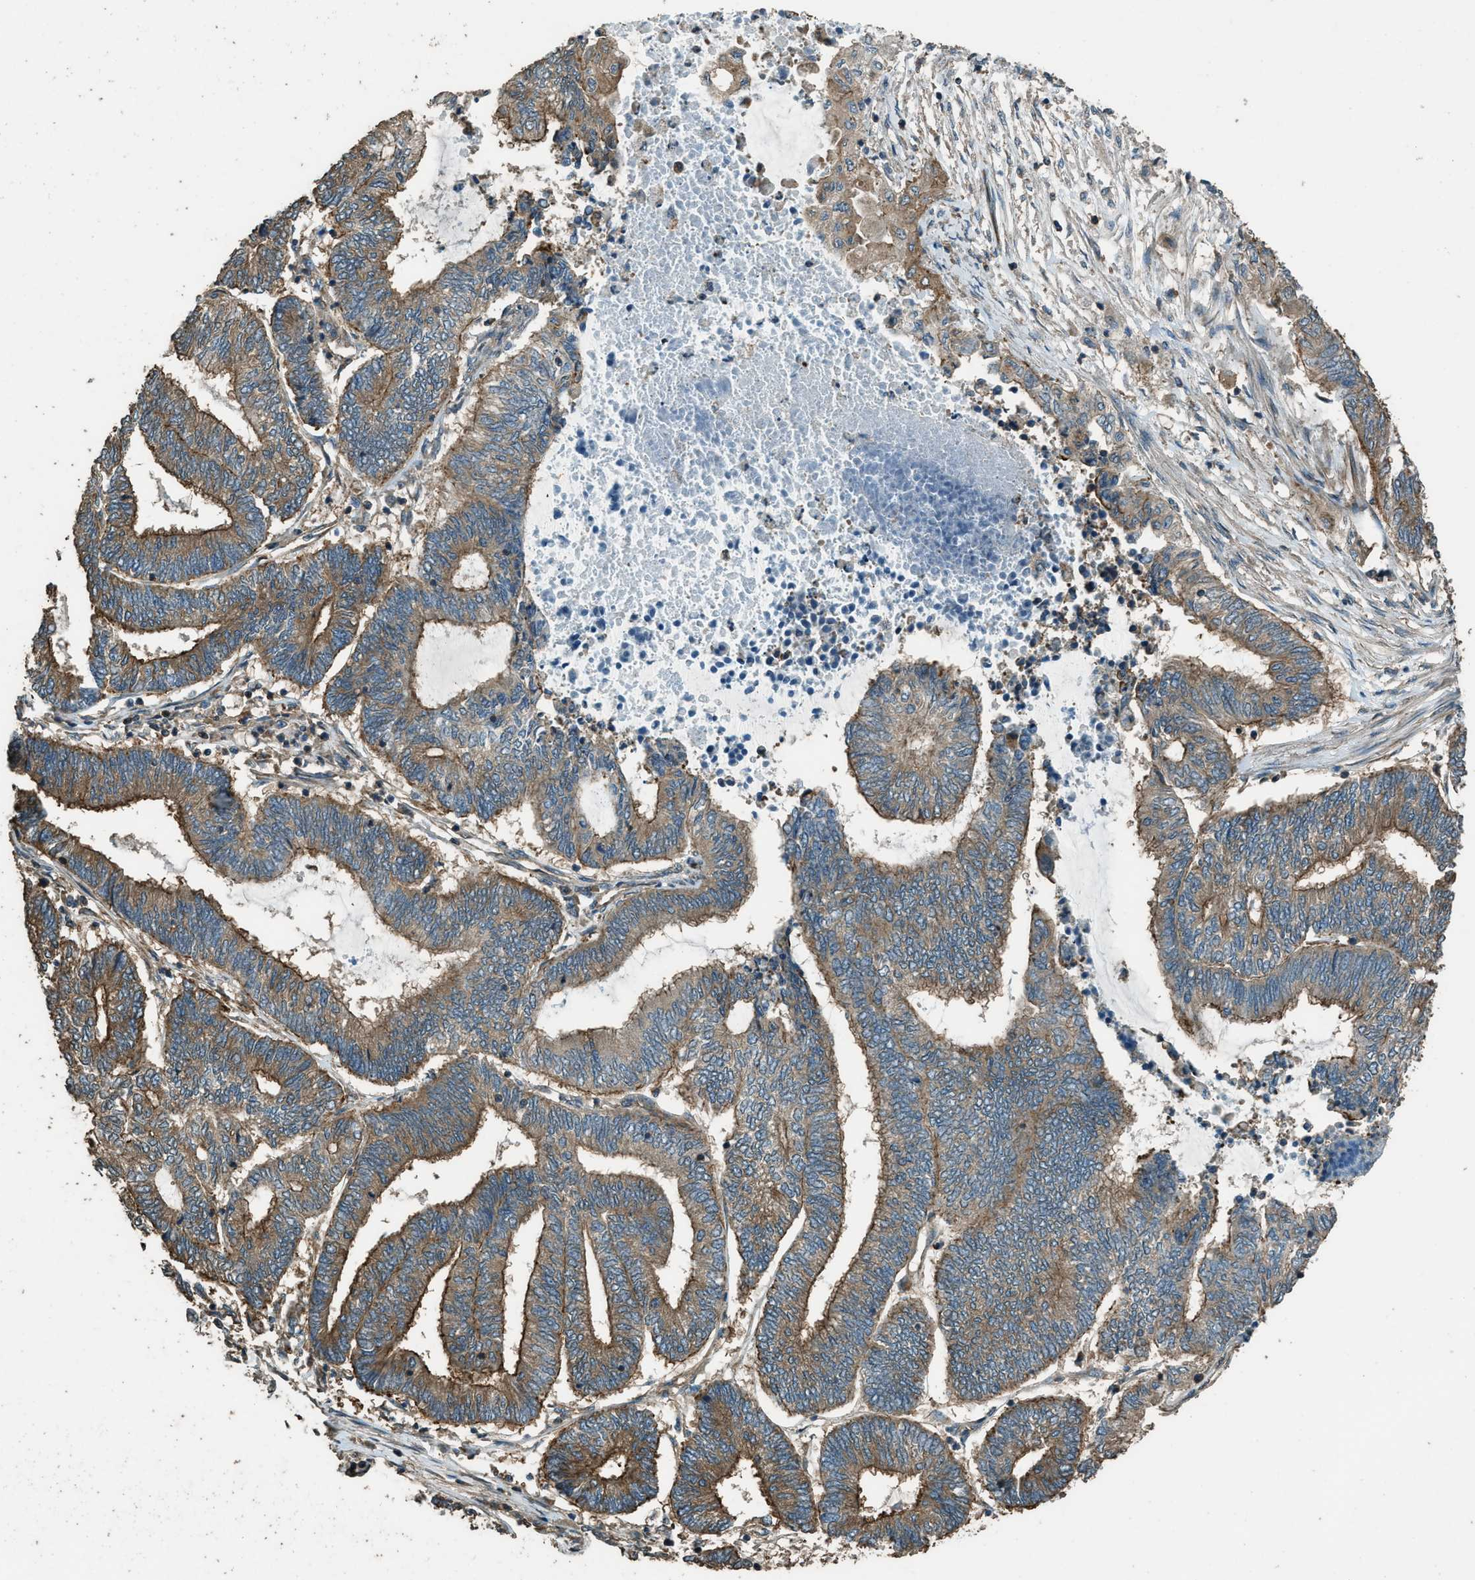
{"staining": {"intensity": "moderate", "quantity": ">75%", "location": "cytoplasmic/membranous"}, "tissue": "endometrial cancer", "cell_type": "Tumor cells", "image_type": "cancer", "snomed": [{"axis": "morphology", "description": "Adenocarcinoma, NOS"}, {"axis": "topography", "description": "Uterus"}, {"axis": "topography", "description": "Endometrium"}], "caption": "Human endometrial cancer stained for a protein (brown) demonstrates moderate cytoplasmic/membranous positive positivity in approximately >75% of tumor cells.", "gene": "MARS1", "patient": {"sex": "female", "age": 70}}